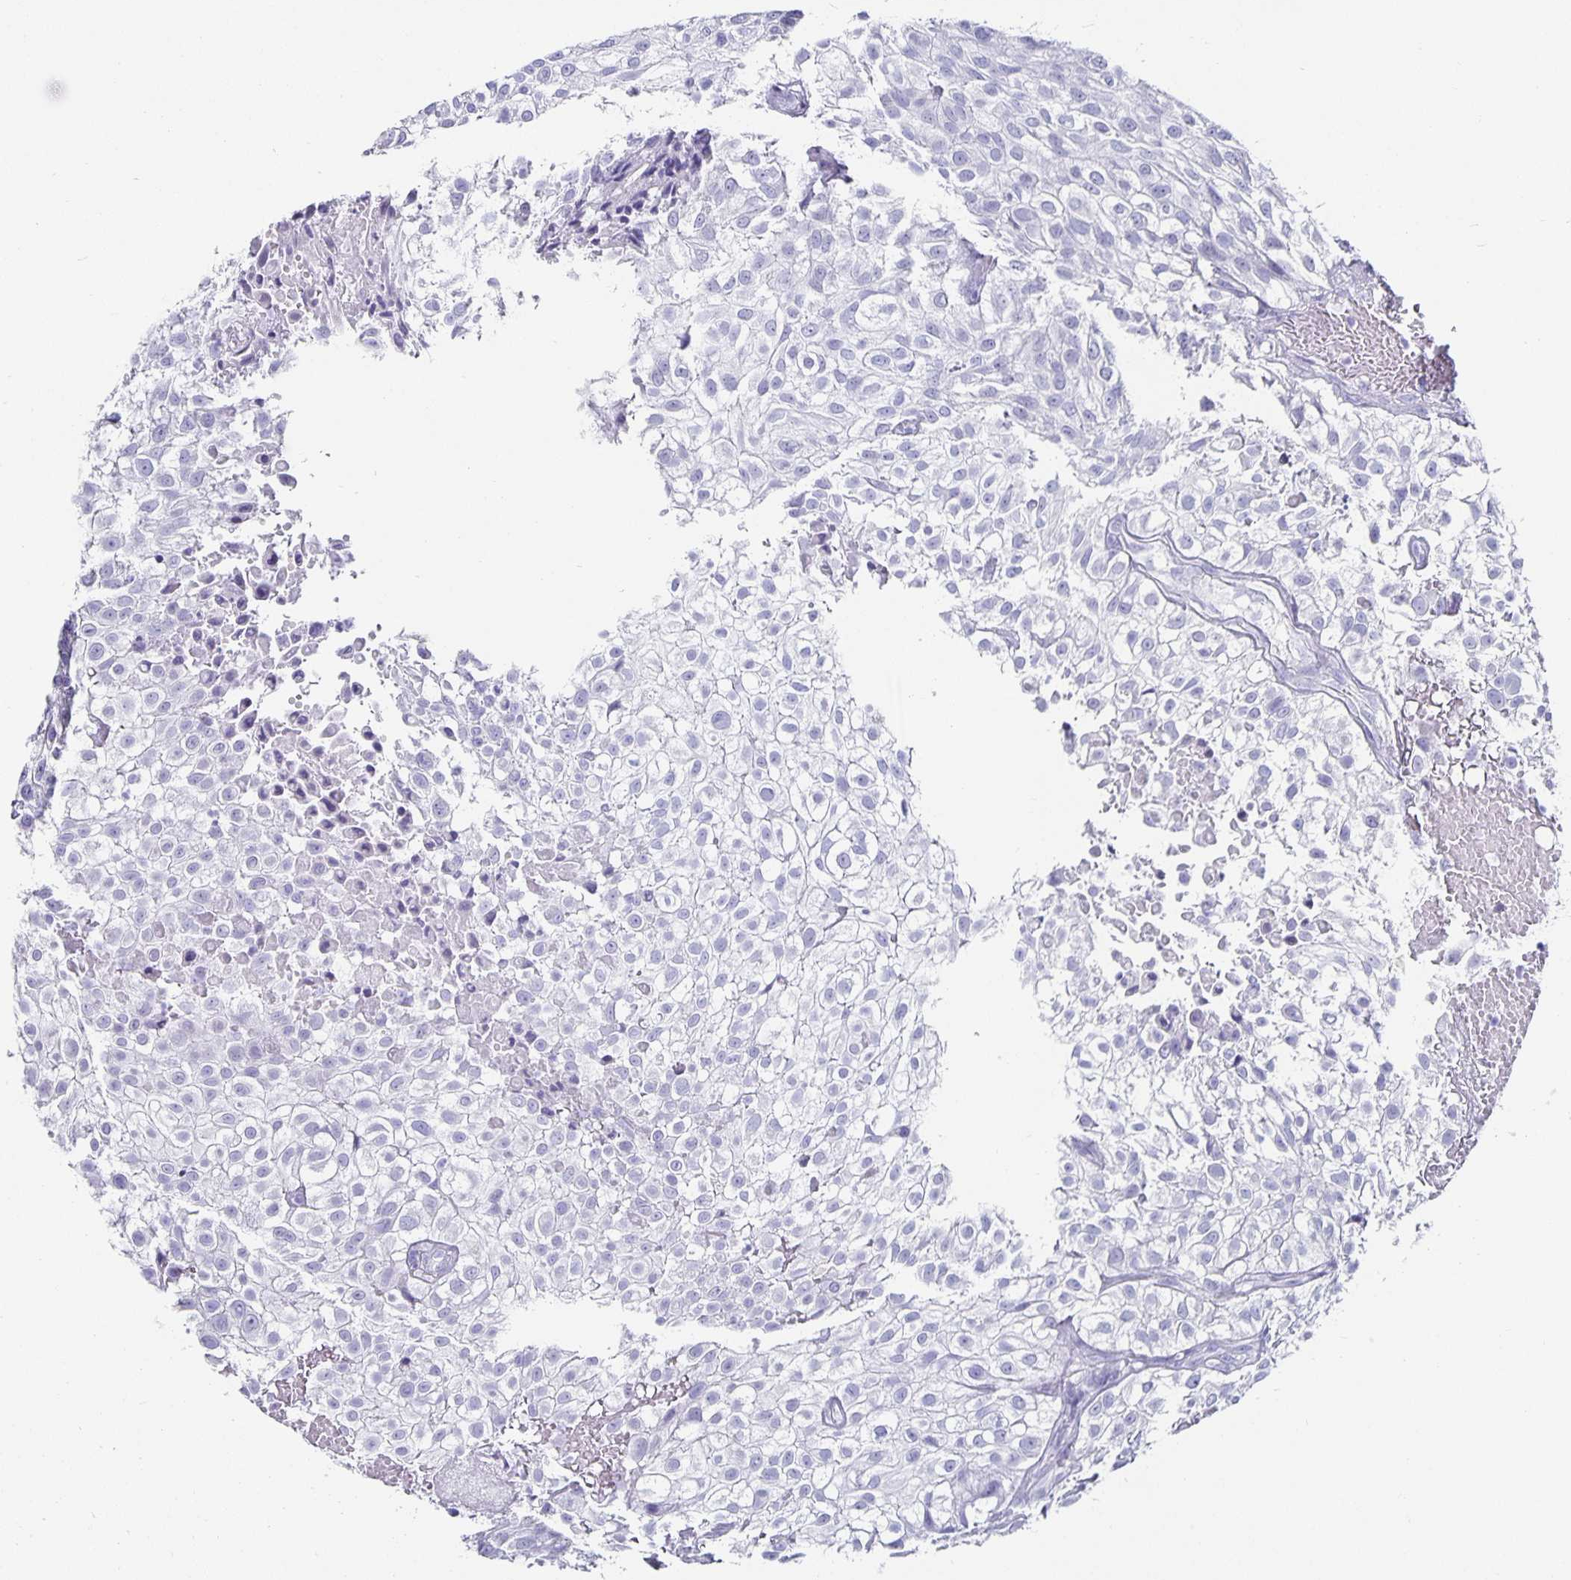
{"staining": {"intensity": "negative", "quantity": "none", "location": "none"}, "tissue": "urothelial cancer", "cell_type": "Tumor cells", "image_type": "cancer", "snomed": [{"axis": "morphology", "description": "Urothelial carcinoma, High grade"}, {"axis": "topography", "description": "Urinary bladder"}], "caption": "The immunohistochemistry (IHC) photomicrograph has no significant staining in tumor cells of urothelial cancer tissue.", "gene": "CHGA", "patient": {"sex": "male", "age": 56}}